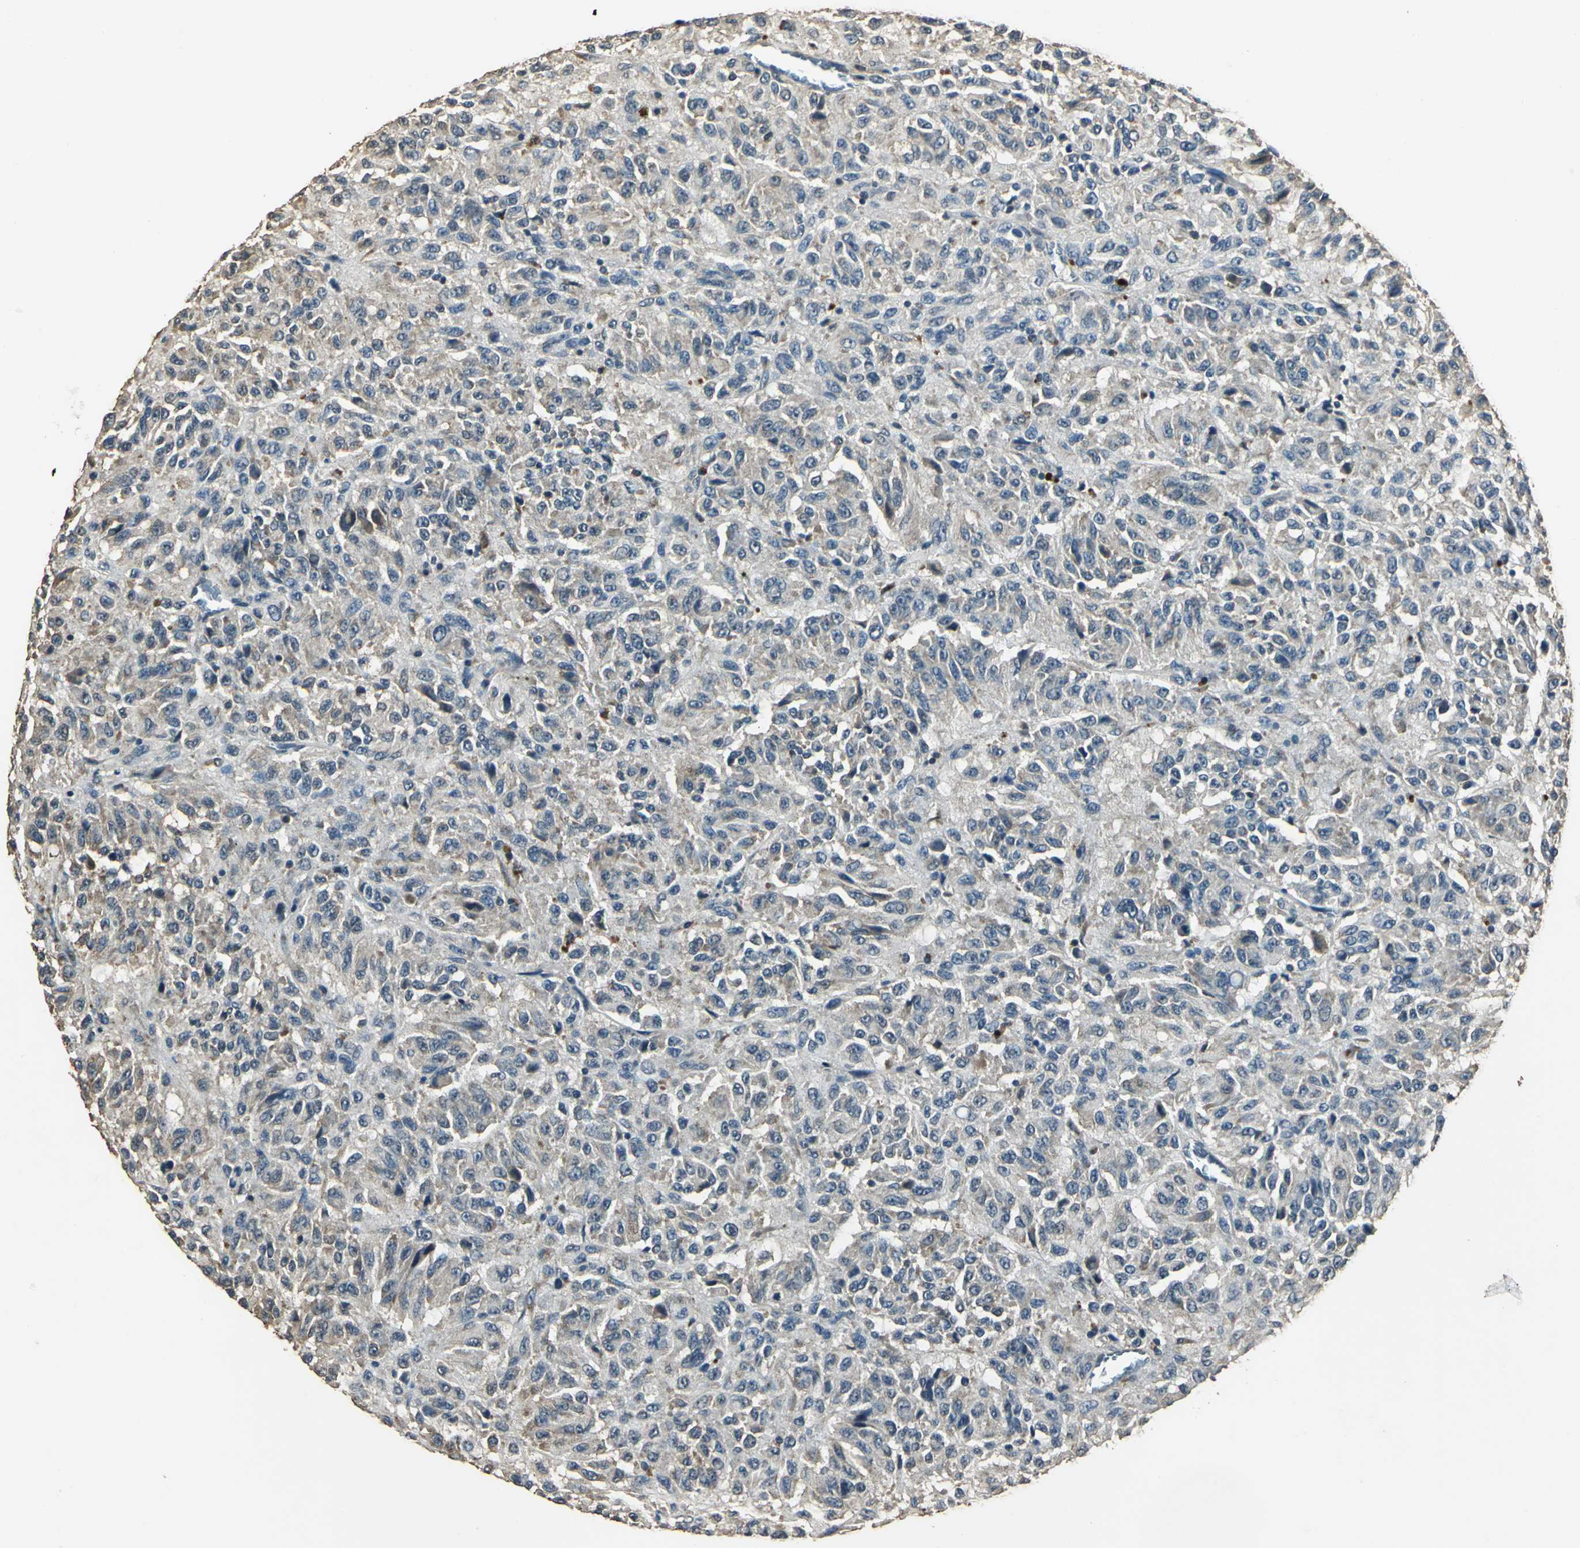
{"staining": {"intensity": "moderate", "quantity": "25%-75%", "location": "cytoplasmic/membranous"}, "tissue": "melanoma", "cell_type": "Tumor cells", "image_type": "cancer", "snomed": [{"axis": "morphology", "description": "Malignant melanoma, Metastatic site"}, {"axis": "topography", "description": "Lung"}], "caption": "DAB immunohistochemical staining of melanoma shows moderate cytoplasmic/membranous protein positivity in about 25%-75% of tumor cells.", "gene": "TMPRSS4", "patient": {"sex": "male", "age": 64}}